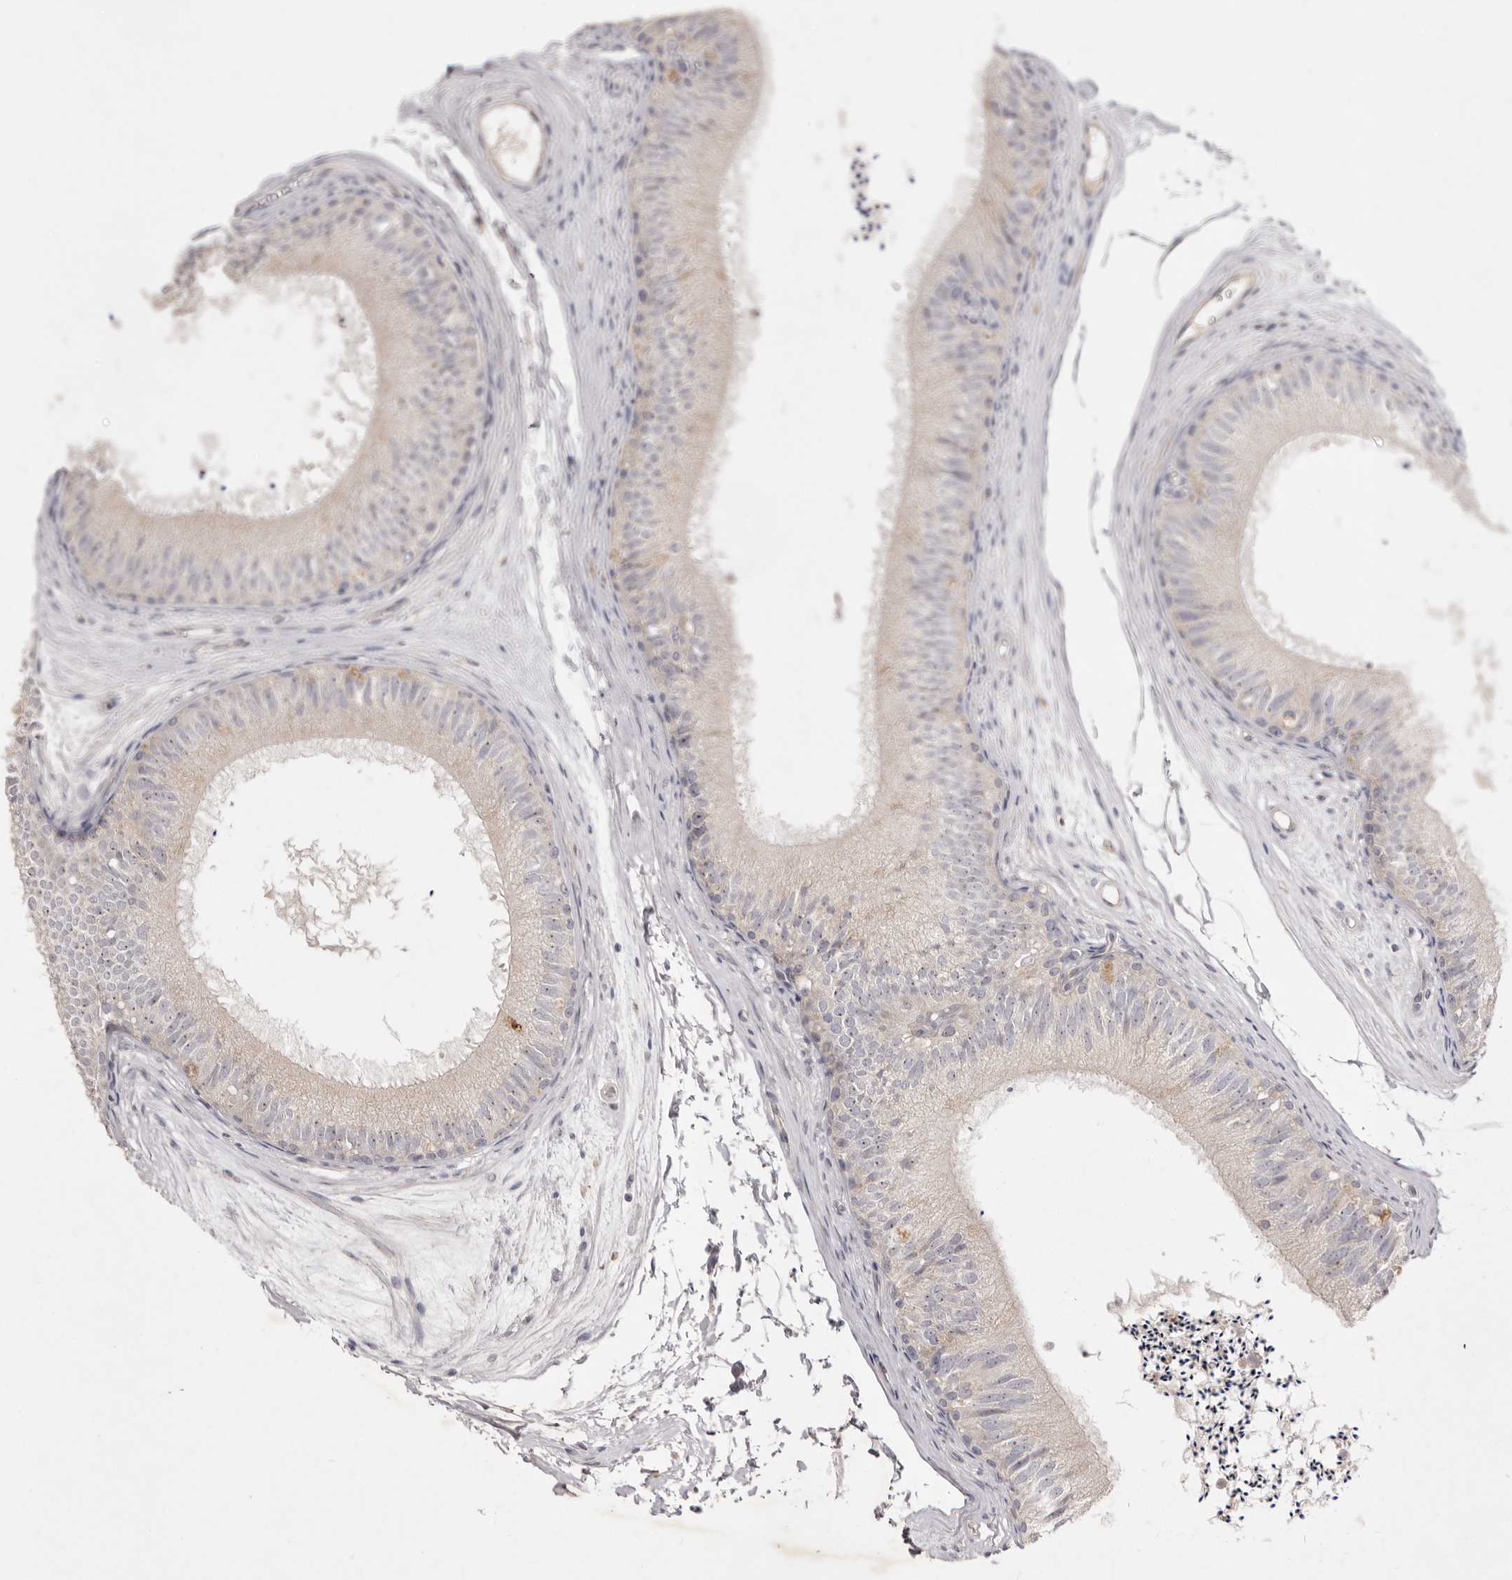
{"staining": {"intensity": "negative", "quantity": "none", "location": "none"}, "tissue": "epididymis", "cell_type": "Glandular cells", "image_type": "normal", "snomed": [{"axis": "morphology", "description": "Normal tissue, NOS"}, {"axis": "topography", "description": "Epididymis"}], "caption": "This micrograph is of normal epididymis stained with immunohistochemistry to label a protein in brown with the nuclei are counter-stained blue. There is no positivity in glandular cells. The staining is performed using DAB brown chromogen with nuclei counter-stained in using hematoxylin.", "gene": "GPR84", "patient": {"sex": "male", "age": 56}}